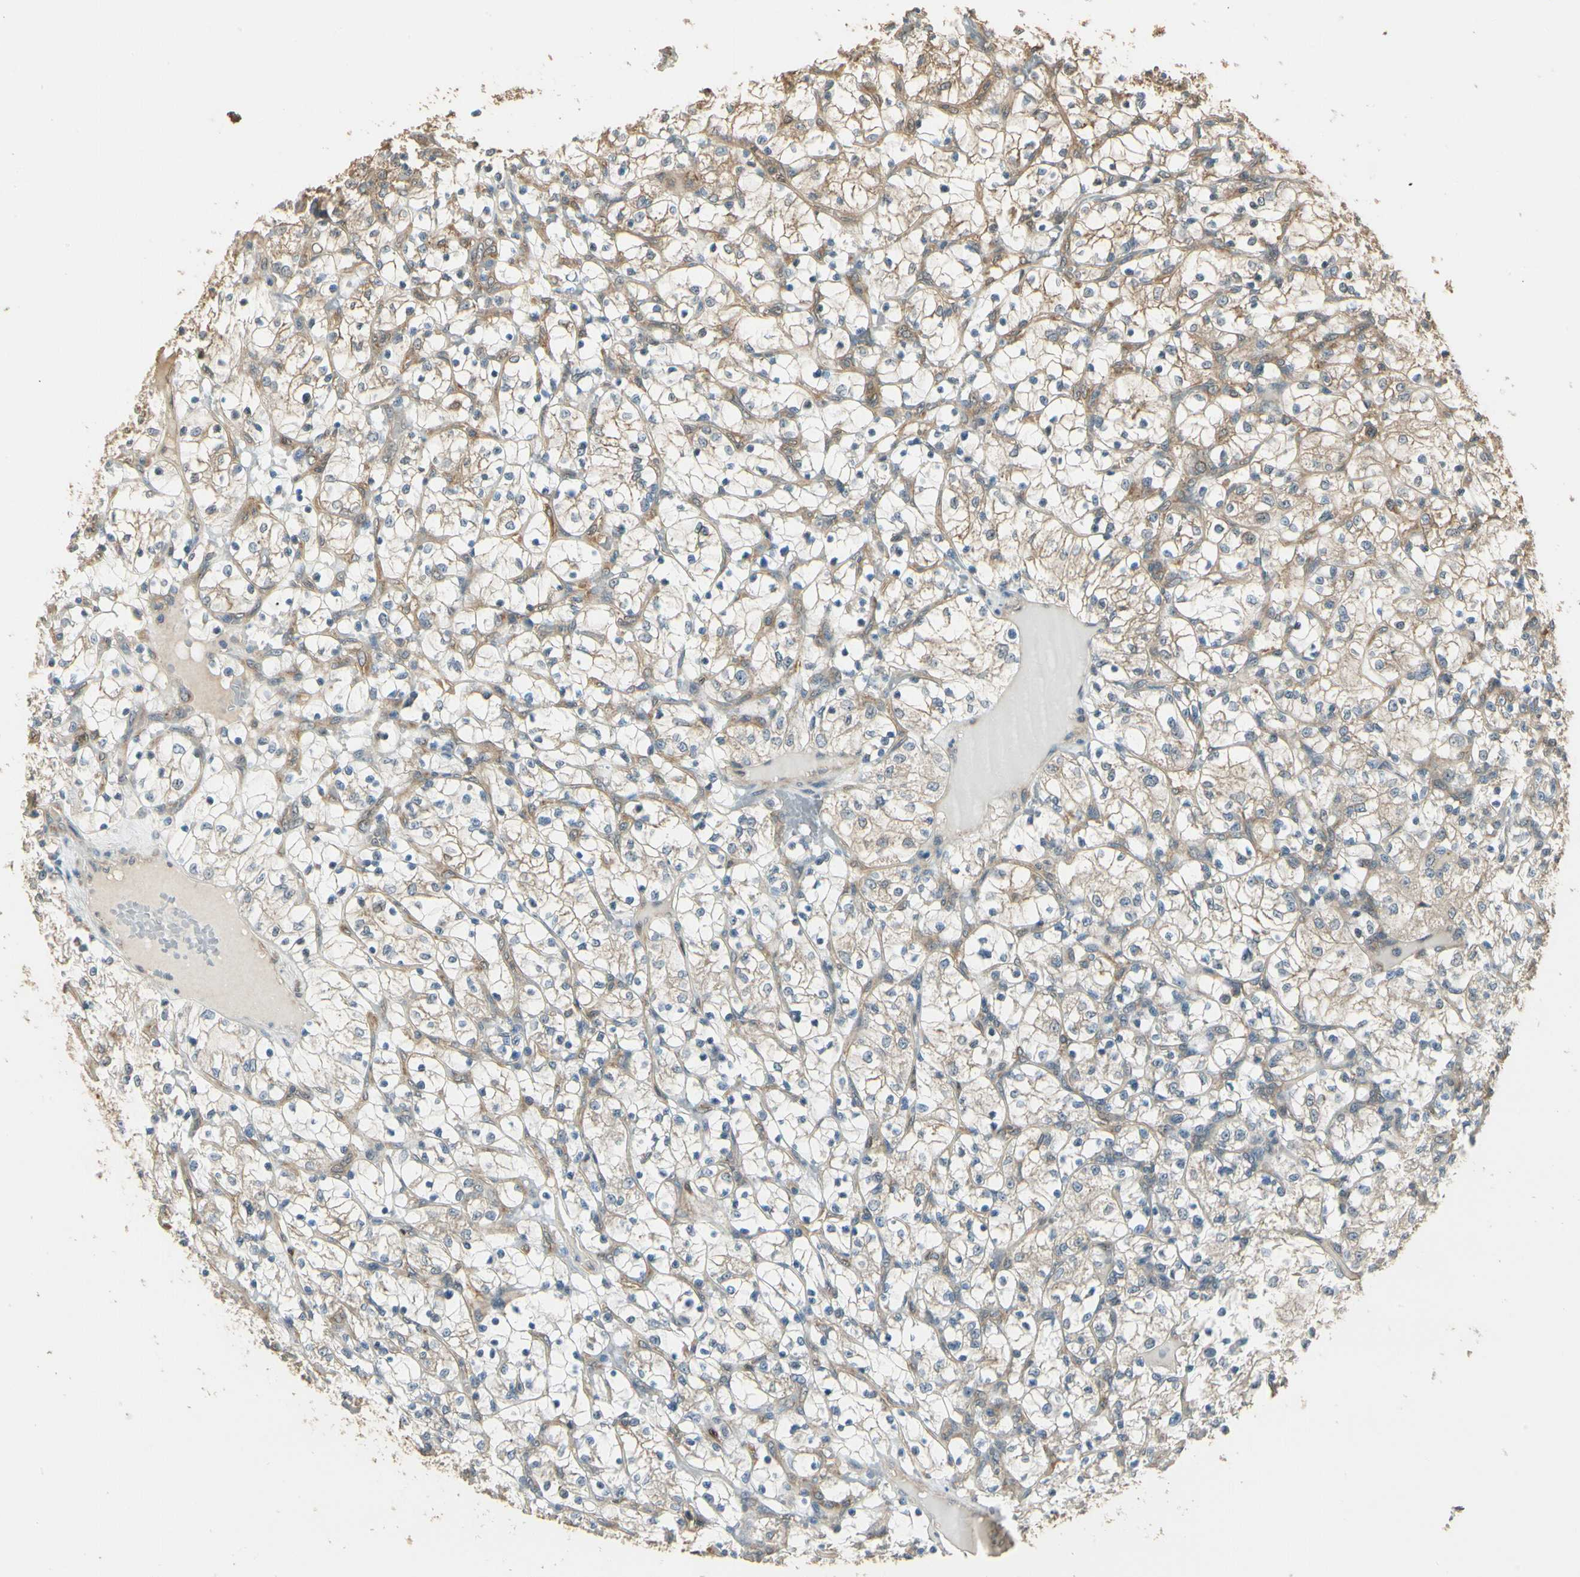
{"staining": {"intensity": "moderate", "quantity": "25%-75%", "location": "cytoplasmic/membranous"}, "tissue": "renal cancer", "cell_type": "Tumor cells", "image_type": "cancer", "snomed": [{"axis": "morphology", "description": "Adenocarcinoma, NOS"}, {"axis": "topography", "description": "Kidney"}], "caption": "Renal cancer (adenocarcinoma) stained for a protein (brown) displays moderate cytoplasmic/membranous positive positivity in about 25%-75% of tumor cells.", "gene": "CCT7", "patient": {"sex": "female", "age": 69}}